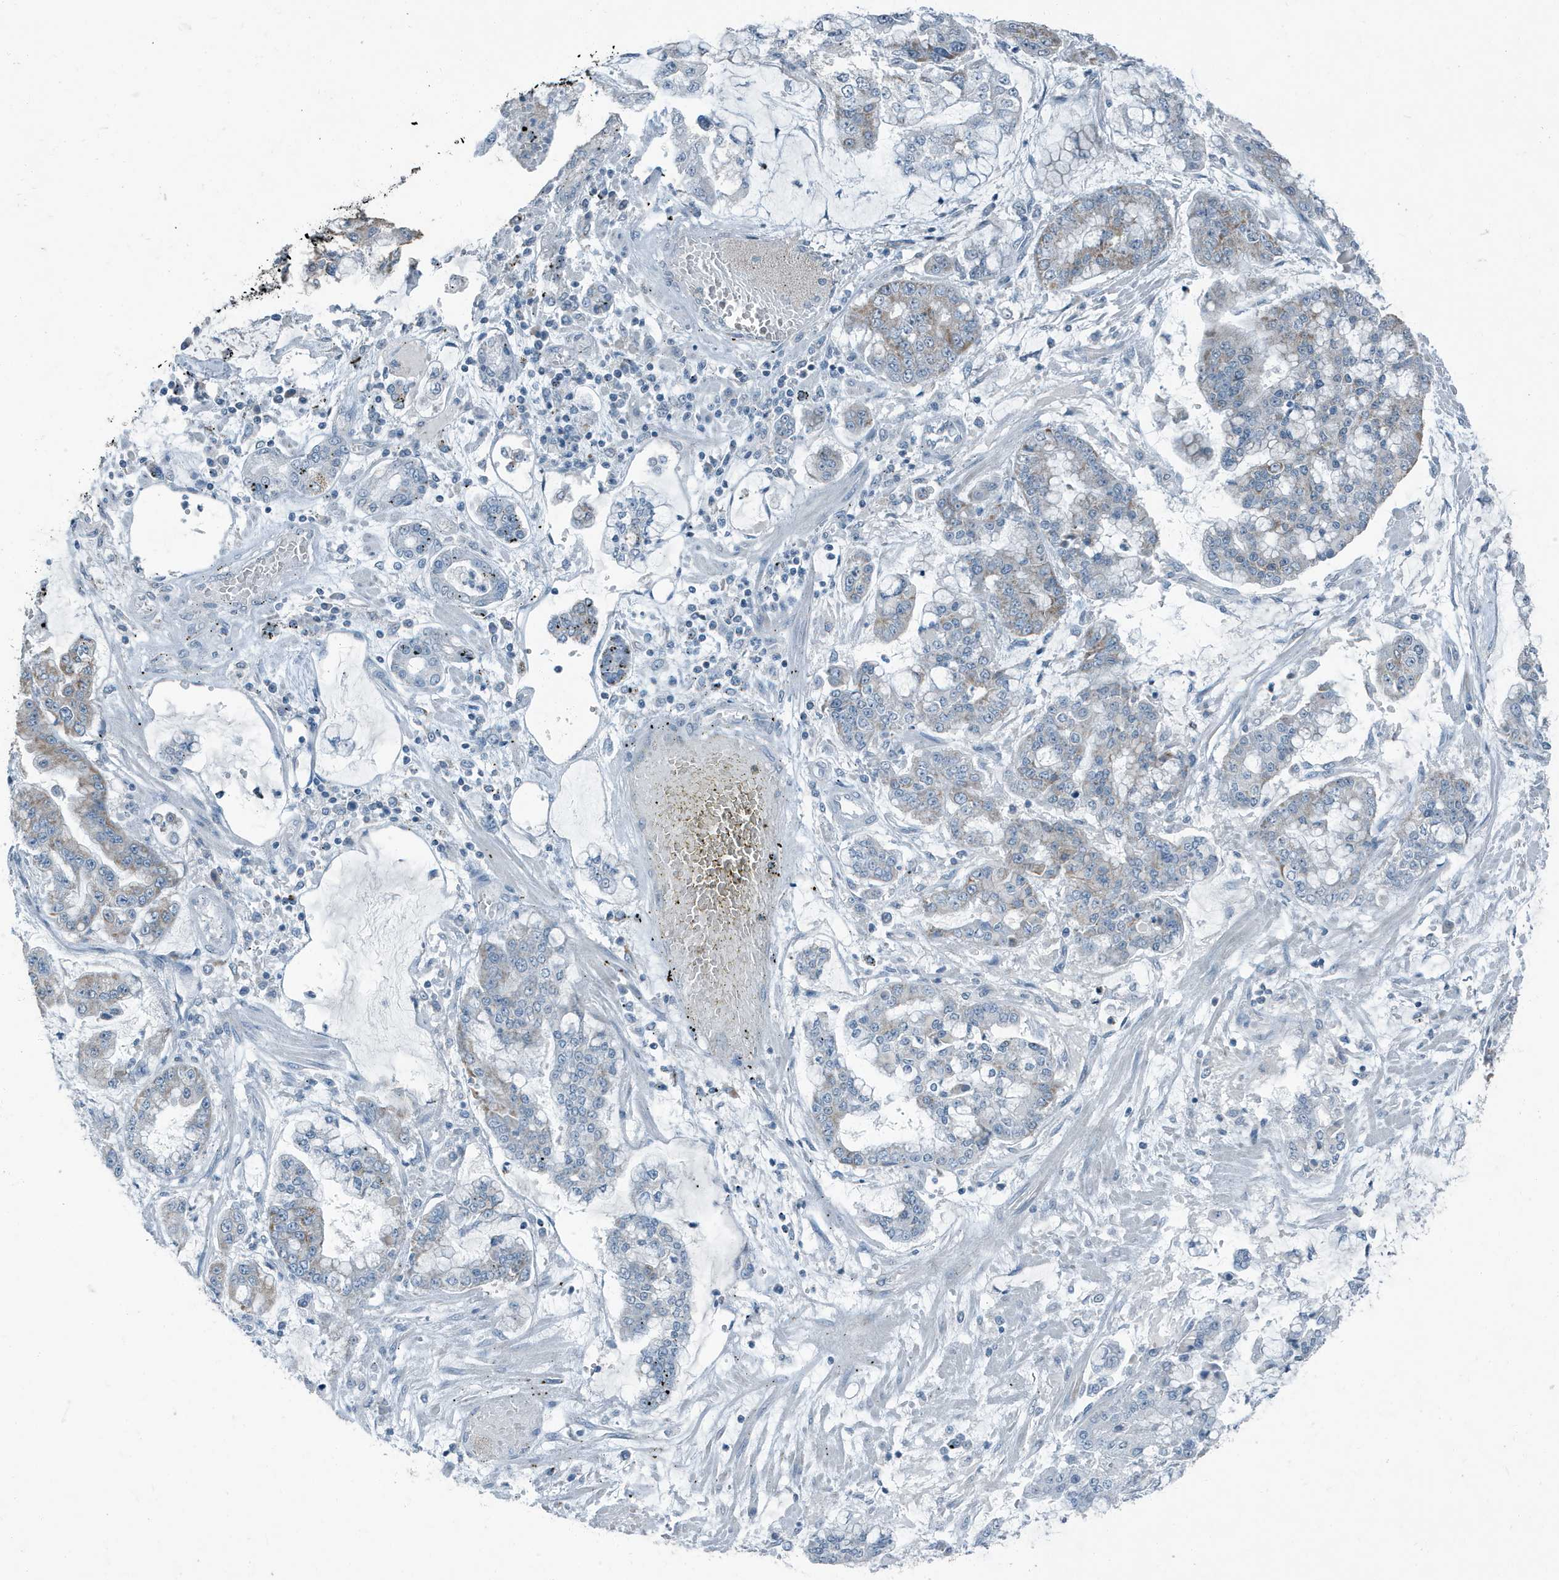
{"staining": {"intensity": "weak", "quantity": "<25%", "location": "cytoplasmic/membranous"}, "tissue": "stomach cancer", "cell_type": "Tumor cells", "image_type": "cancer", "snomed": [{"axis": "morphology", "description": "Normal tissue, NOS"}, {"axis": "morphology", "description": "Adenocarcinoma, NOS"}, {"axis": "topography", "description": "Stomach, upper"}, {"axis": "topography", "description": "Stomach"}], "caption": "DAB immunohistochemical staining of human stomach cancer reveals no significant staining in tumor cells.", "gene": "FAM162A", "patient": {"sex": "male", "age": 76}}